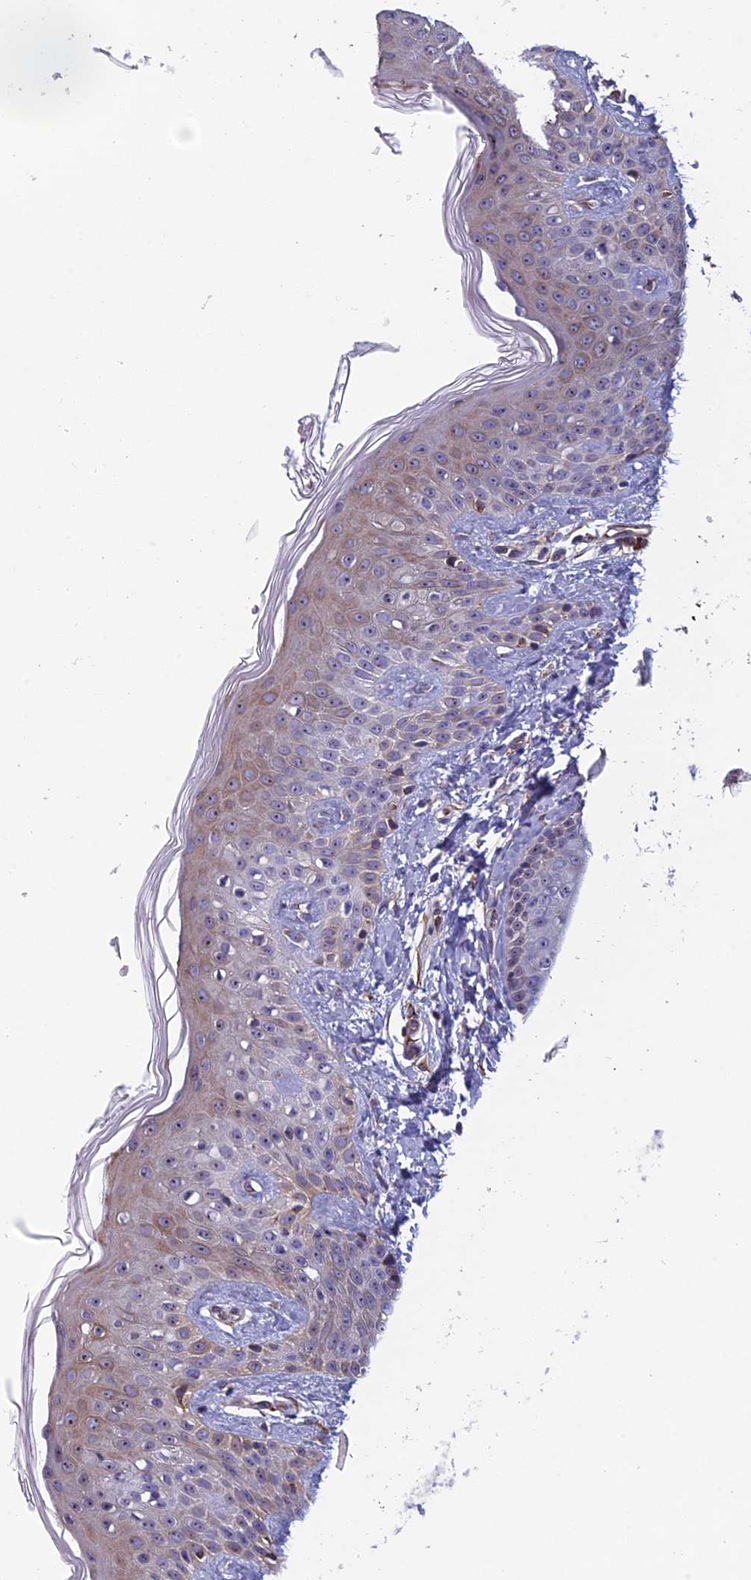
{"staining": {"intensity": "moderate", "quantity": ">75%", "location": "cytoplasmic/membranous,nuclear"}, "tissue": "skin", "cell_type": "Fibroblasts", "image_type": "normal", "snomed": [{"axis": "morphology", "description": "Normal tissue, NOS"}, {"axis": "topography", "description": "Skin"}], "caption": "Fibroblasts demonstrate moderate cytoplasmic/membranous,nuclear staining in about >75% of cells in normal skin. Using DAB (3,3'-diaminobenzidine) (brown) and hematoxylin (blue) stains, captured at high magnification using brightfield microscopy.", "gene": "NOC2L", "patient": {"sex": "male", "age": 16}}